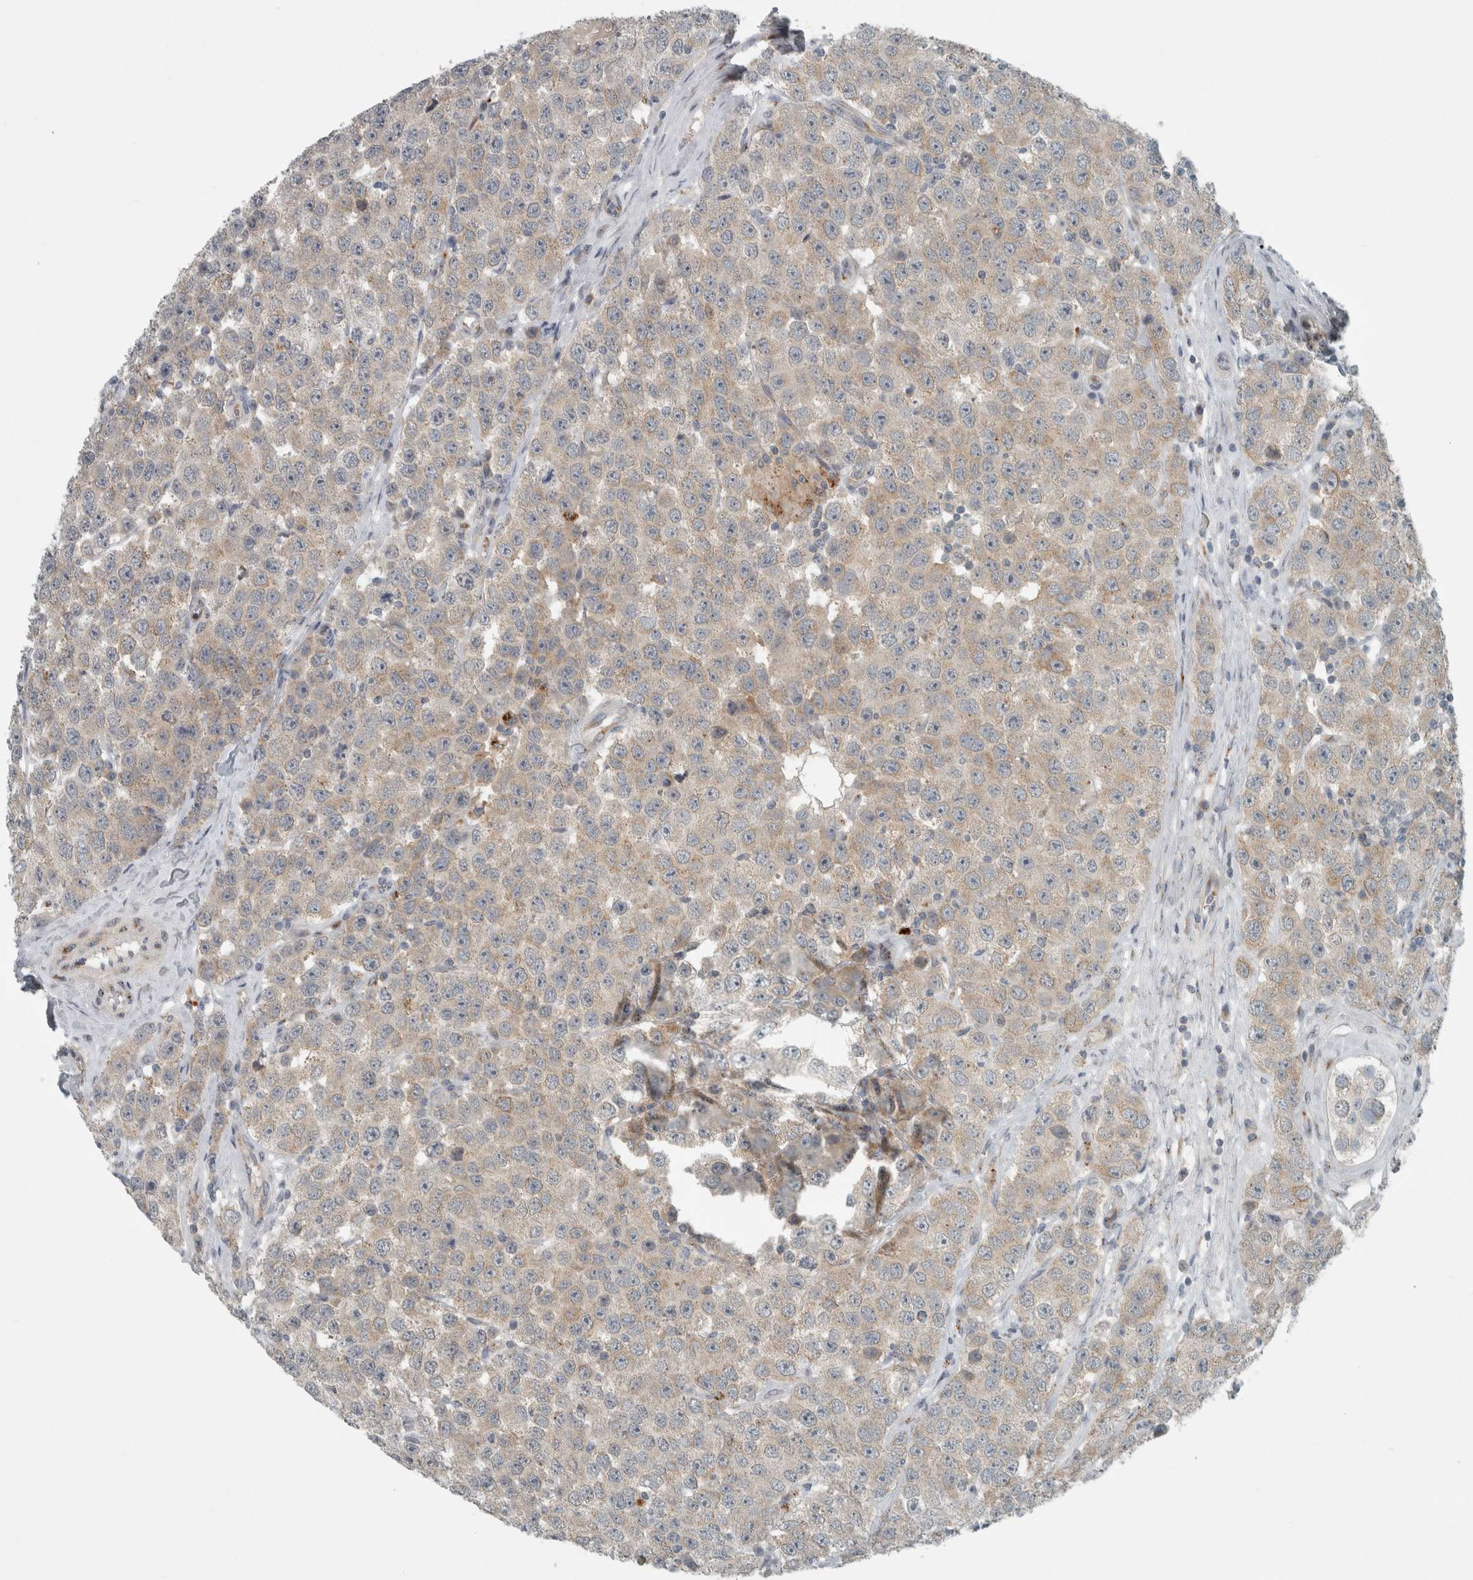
{"staining": {"intensity": "weak", "quantity": "25%-75%", "location": "cytoplasmic/membranous"}, "tissue": "testis cancer", "cell_type": "Tumor cells", "image_type": "cancer", "snomed": [{"axis": "morphology", "description": "Seminoma, NOS"}, {"axis": "morphology", "description": "Carcinoma, Embryonal, NOS"}, {"axis": "topography", "description": "Testis"}], "caption": "IHC staining of testis cancer (seminoma), which exhibits low levels of weak cytoplasmic/membranous expression in approximately 25%-75% of tumor cells indicating weak cytoplasmic/membranous protein positivity. The staining was performed using DAB (brown) for protein detection and nuclei were counterstained in hematoxylin (blue).", "gene": "KIF1C", "patient": {"sex": "male", "age": 28}}